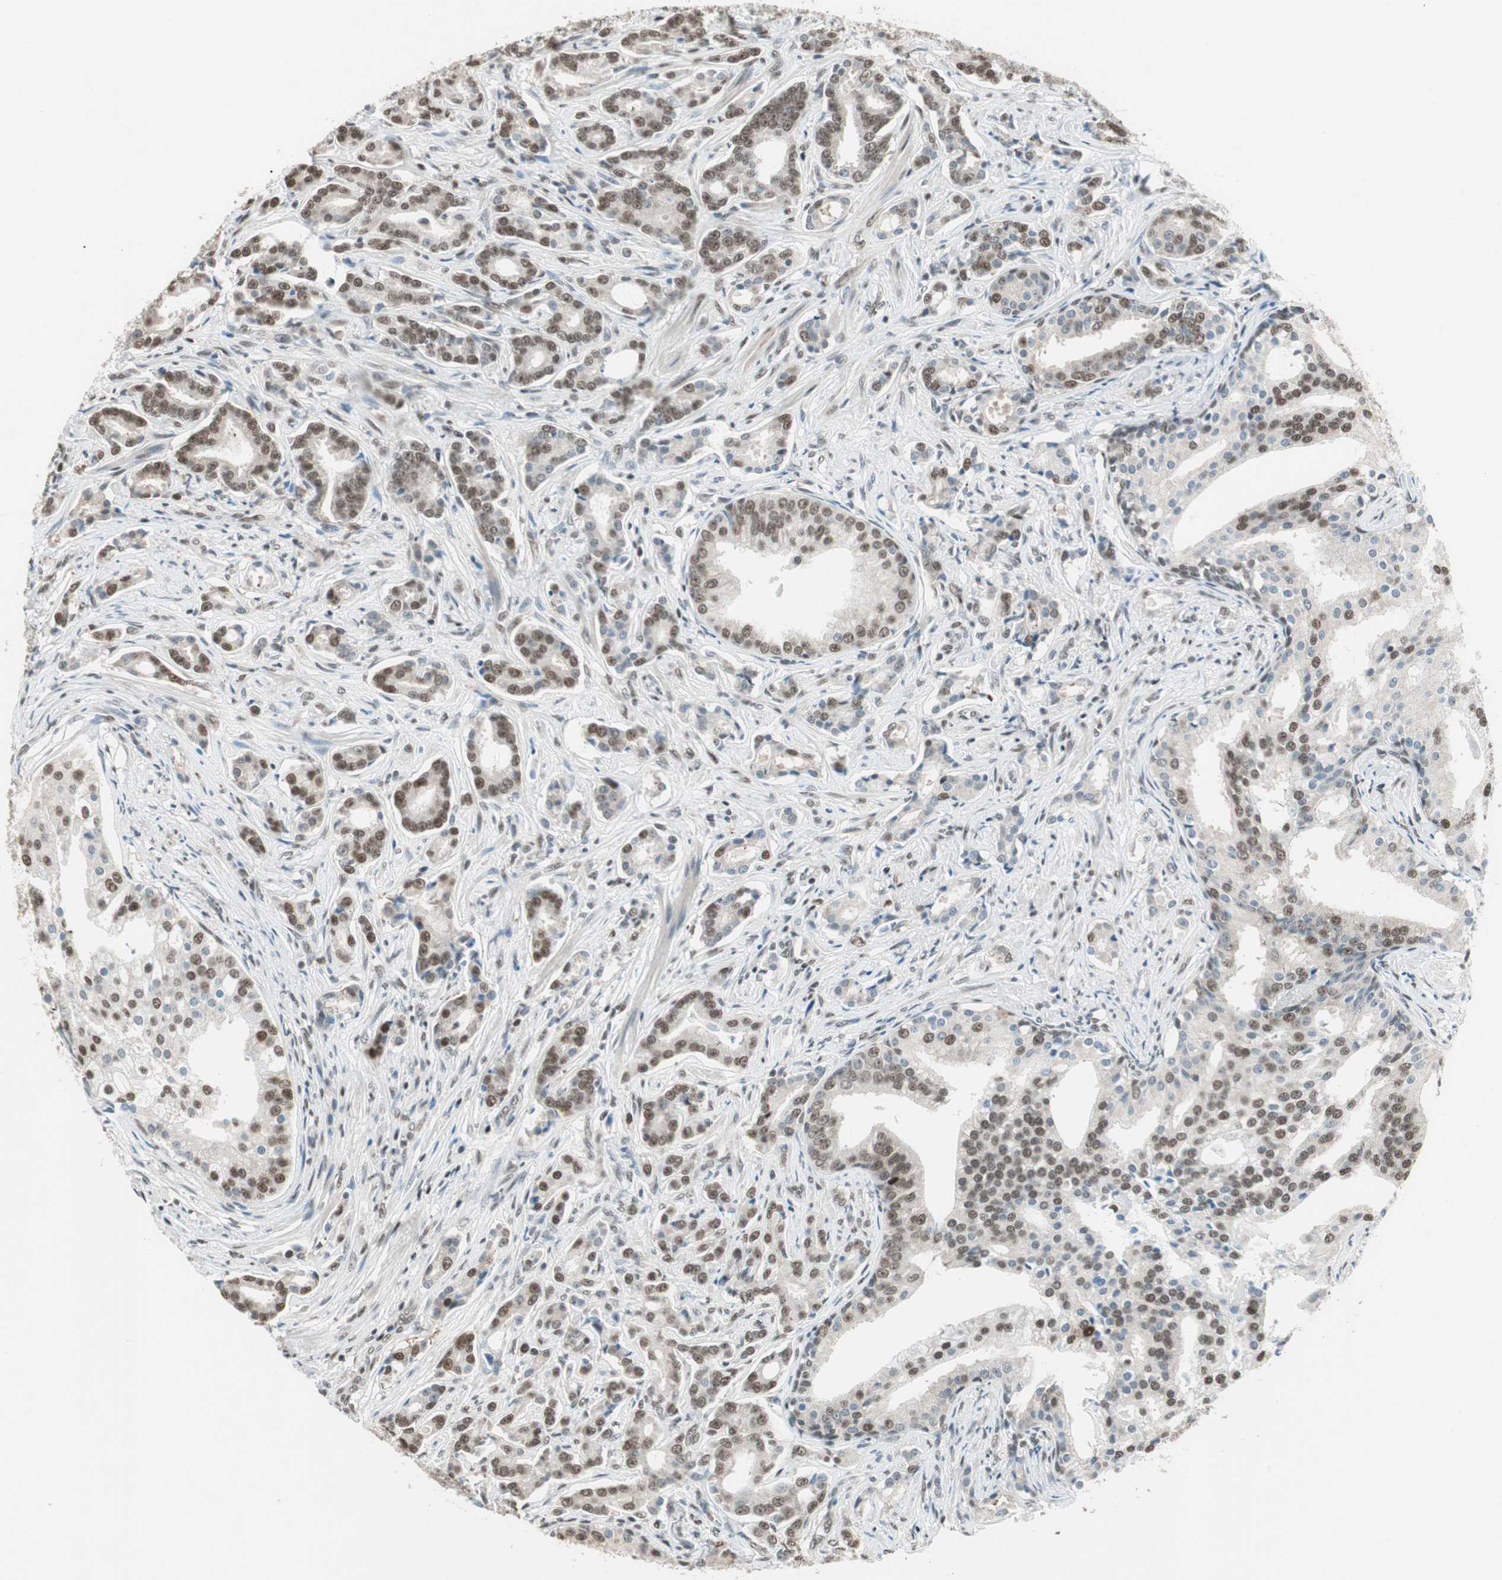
{"staining": {"intensity": "moderate", "quantity": ">75%", "location": "cytoplasmic/membranous,nuclear"}, "tissue": "prostate cancer", "cell_type": "Tumor cells", "image_type": "cancer", "snomed": [{"axis": "morphology", "description": "Adenocarcinoma, Low grade"}, {"axis": "topography", "description": "Prostate"}], "caption": "A histopathology image of prostate adenocarcinoma (low-grade) stained for a protein reveals moderate cytoplasmic/membranous and nuclear brown staining in tumor cells.", "gene": "ZBTB17", "patient": {"sex": "male", "age": 58}}